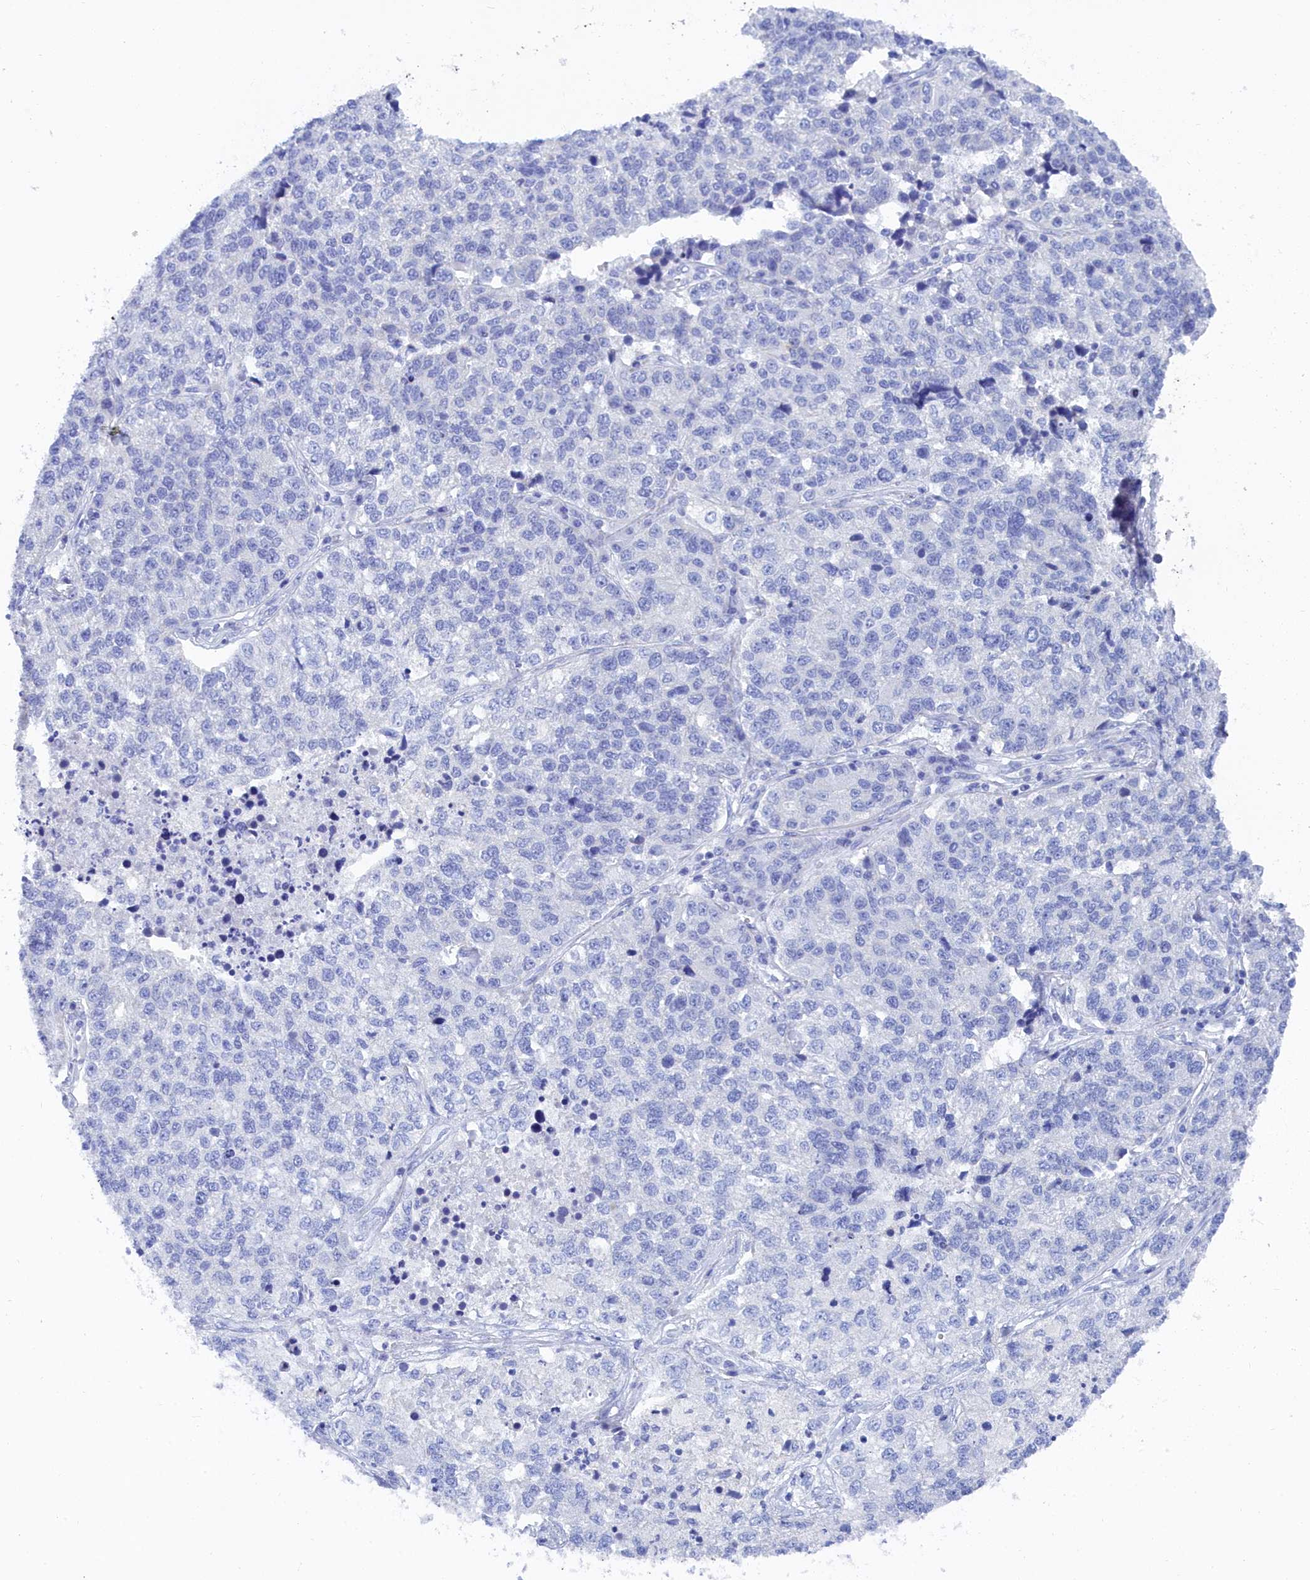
{"staining": {"intensity": "negative", "quantity": "none", "location": "none"}, "tissue": "lung cancer", "cell_type": "Tumor cells", "image_type": "cancer", "snomed": [{"axis": "morphology", "description": "Adenocarcinoma, NOS"}, {"axis": "topography", "description": "Lung"}], "caption": "This is an immunohistochemistry (IHC) histopathology image of lung adenocarcinoma. There is no staining in tumor cells.", "gene": "TRIM10", "patient": {"sex": "male", "age": 49}}